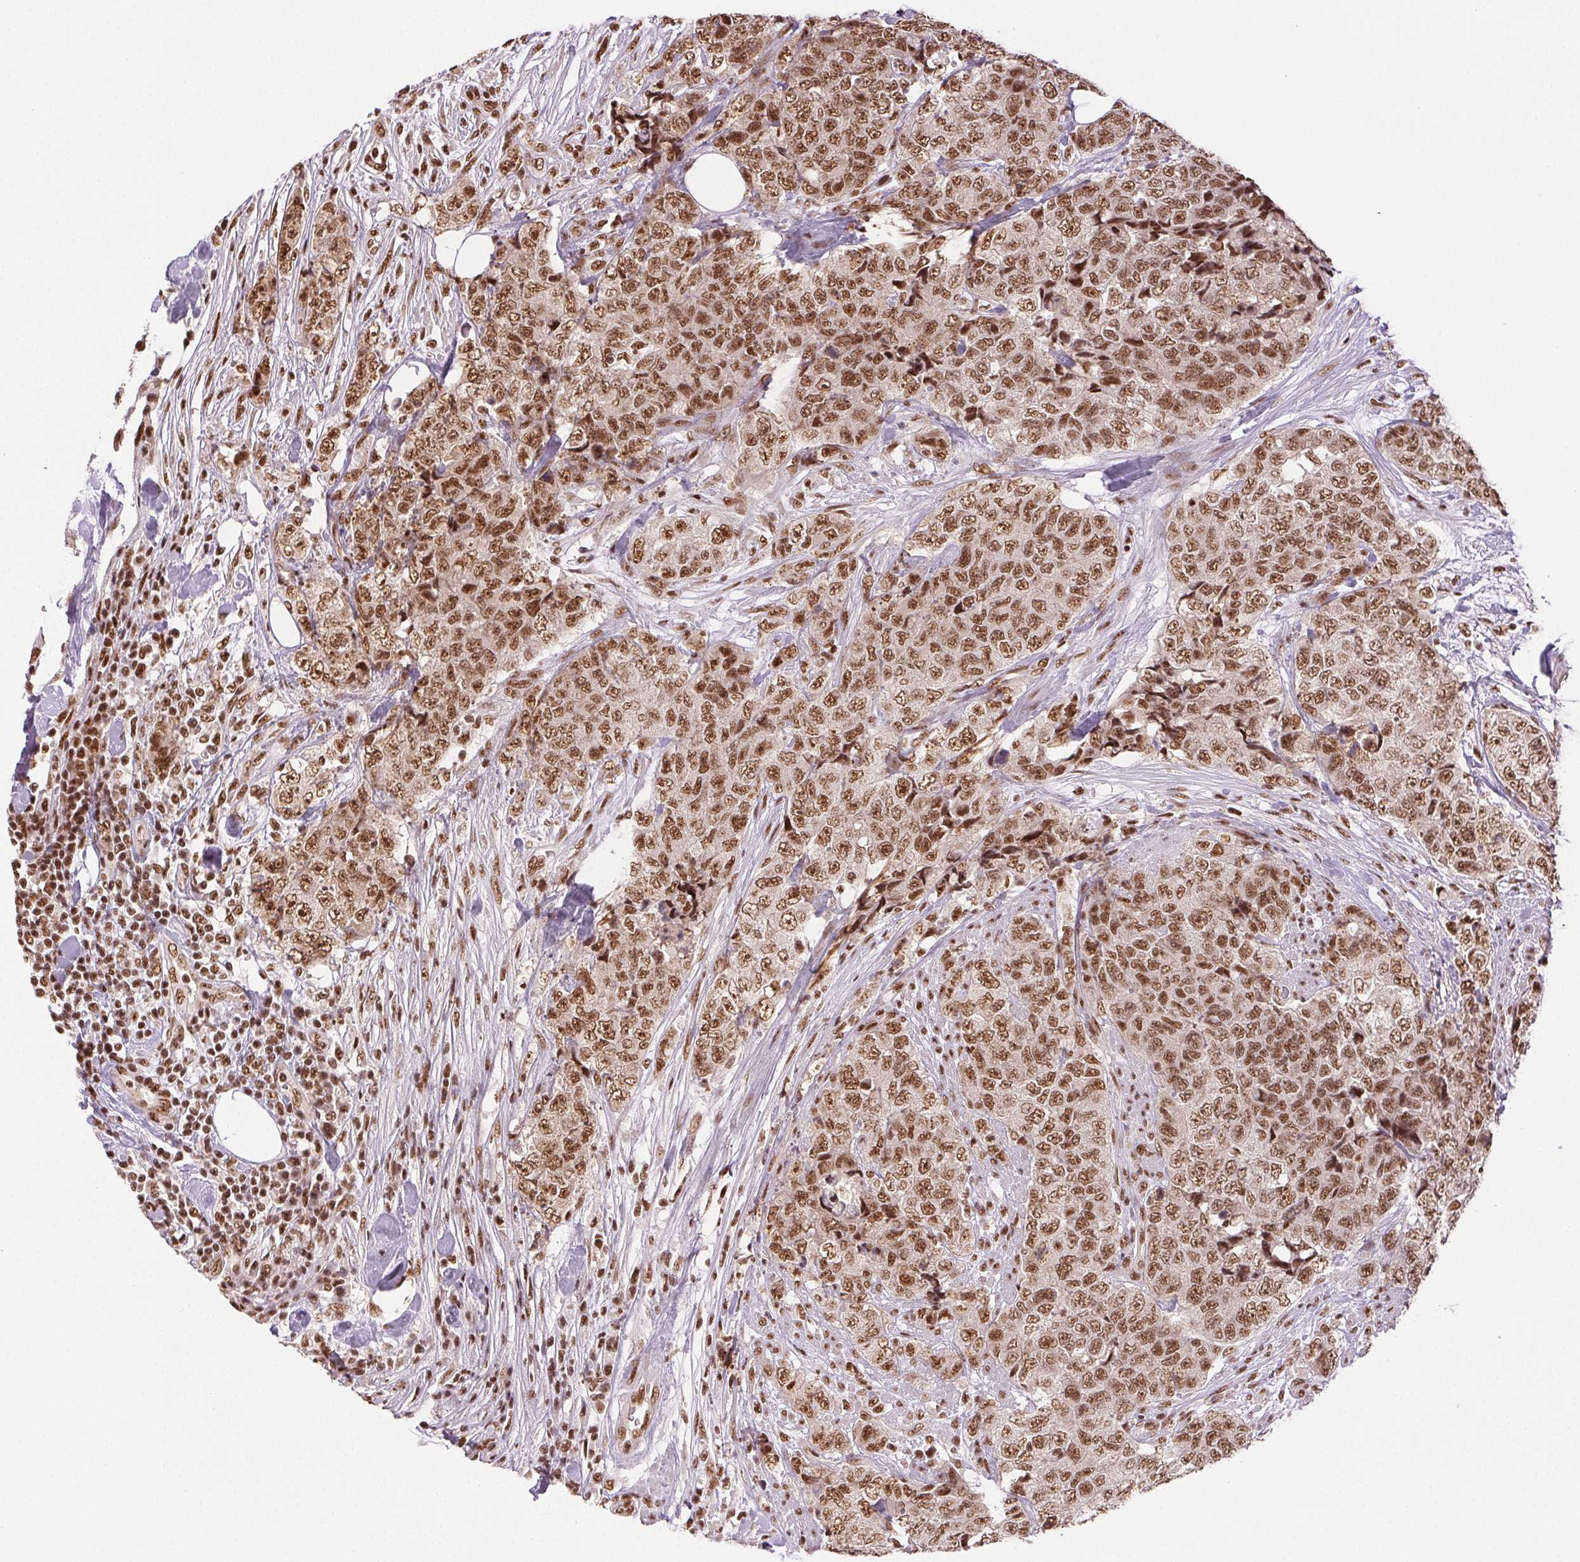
{"staining": {"intensity": "moderate", "quantity": ">75%", "location": "nuclear"}, "tissue": "urothelial cancer", "cell_type": "Tumor cells", "image_type": "cancer", "snomed": [{"axis": "morphology", "description": "Urothelial carcinoma, High grade"}, {"axis": "topography", "description": "Urinary bladder"}], "caption": "High-grade urothelial carcinoma tissue displays moderate nuclear staining in about >75% of tumor cells", "gene": "IK", "patient": {"sex": "female", "age": 78}}